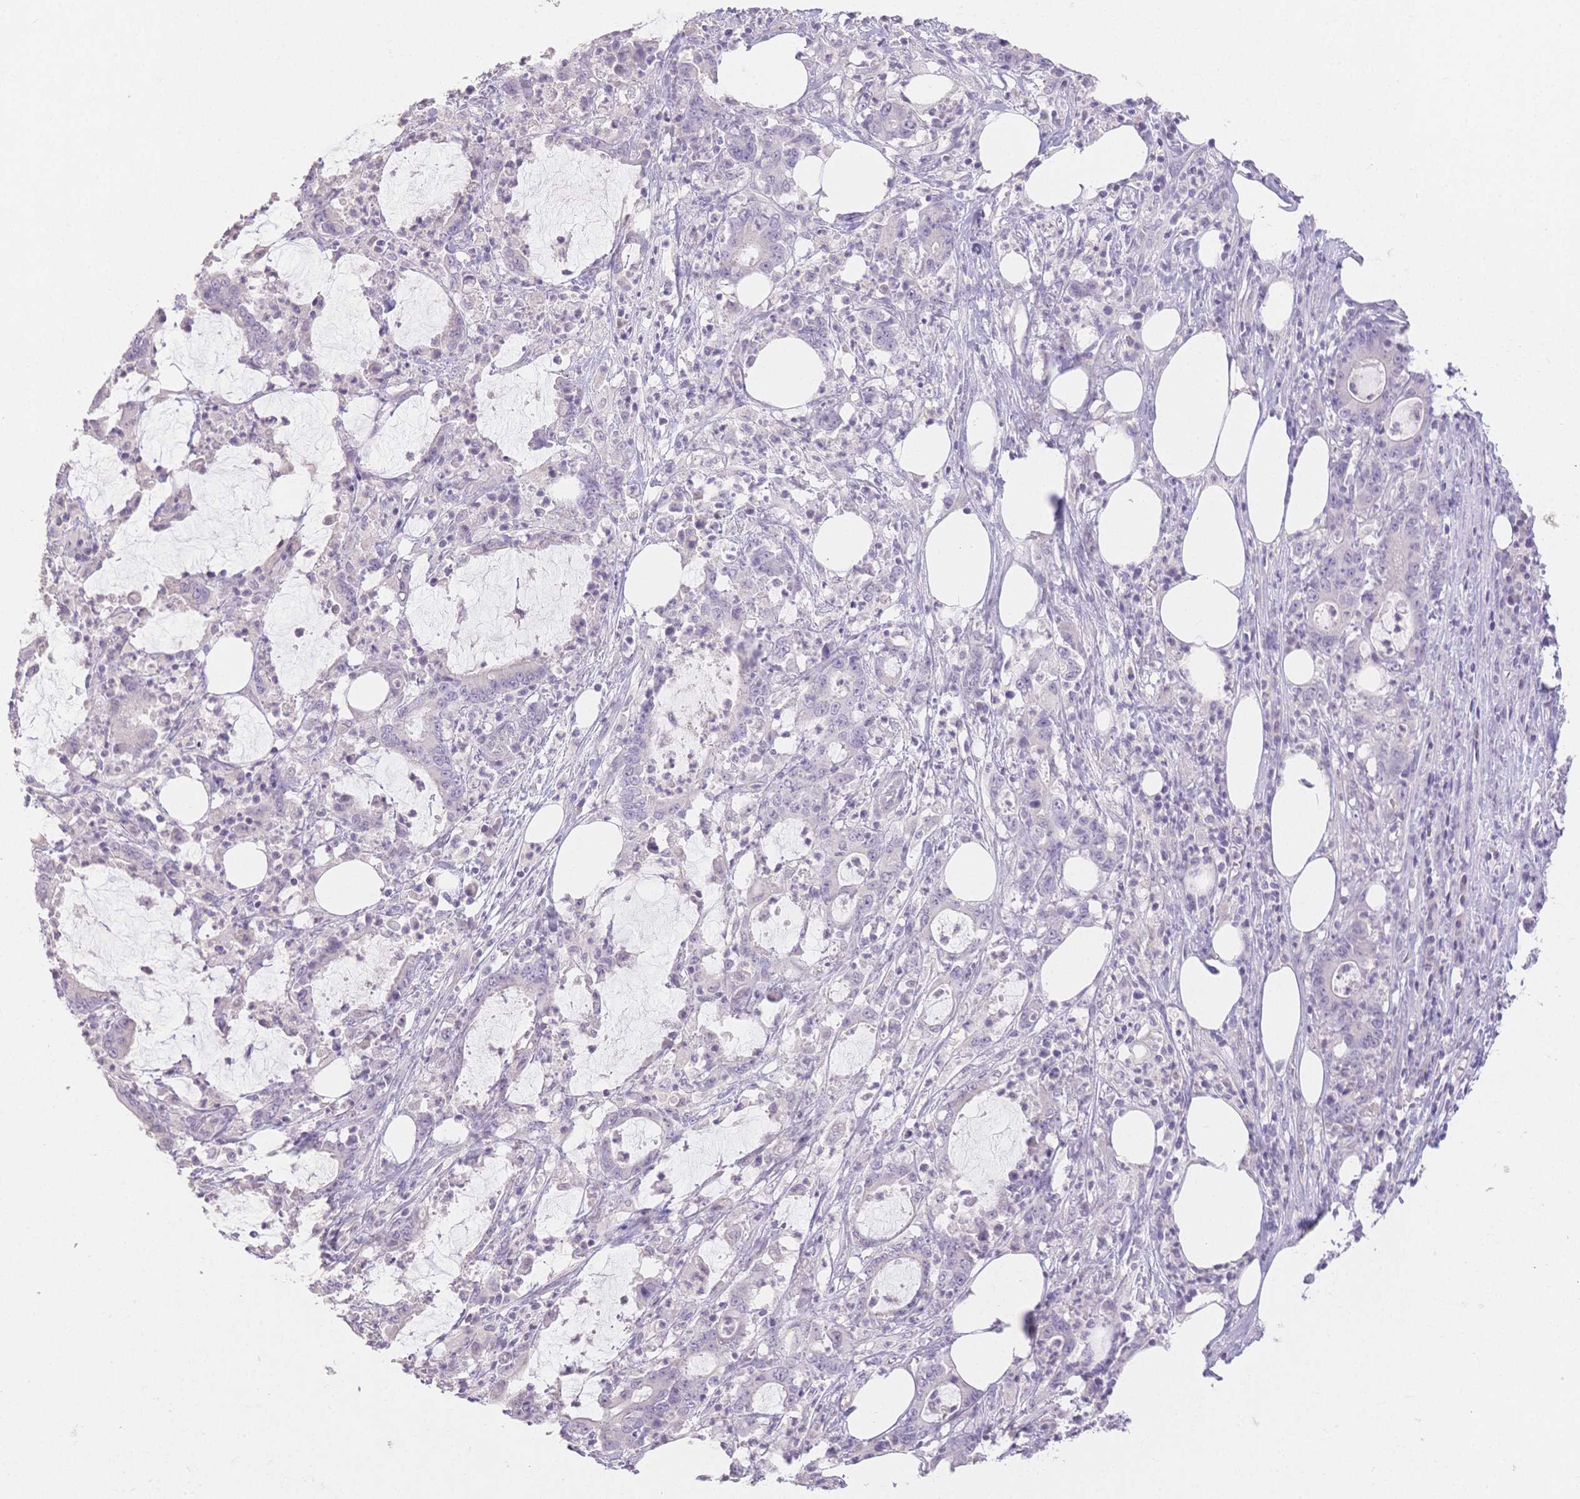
{"staining": {"intensity": "negative", "quantity": "none", "location": "none"}, "tissue": "stomach cancer", "cell_type": "Tumor cells", "image_type": "cancer", "snomed": [{"axis": "morphology", "description": "Adenocarcinoma, NOS"}, {"axis": "topography", "description": "Stomach, upper"}], "caption": "High power microscopy histopathology image of an IHC histopathology image of adenocarcinoma (stomach), revealing no significant staining in tumor cells.", "gene": "SUV39H2", "patient": {"sex": "male", "age": 68}}